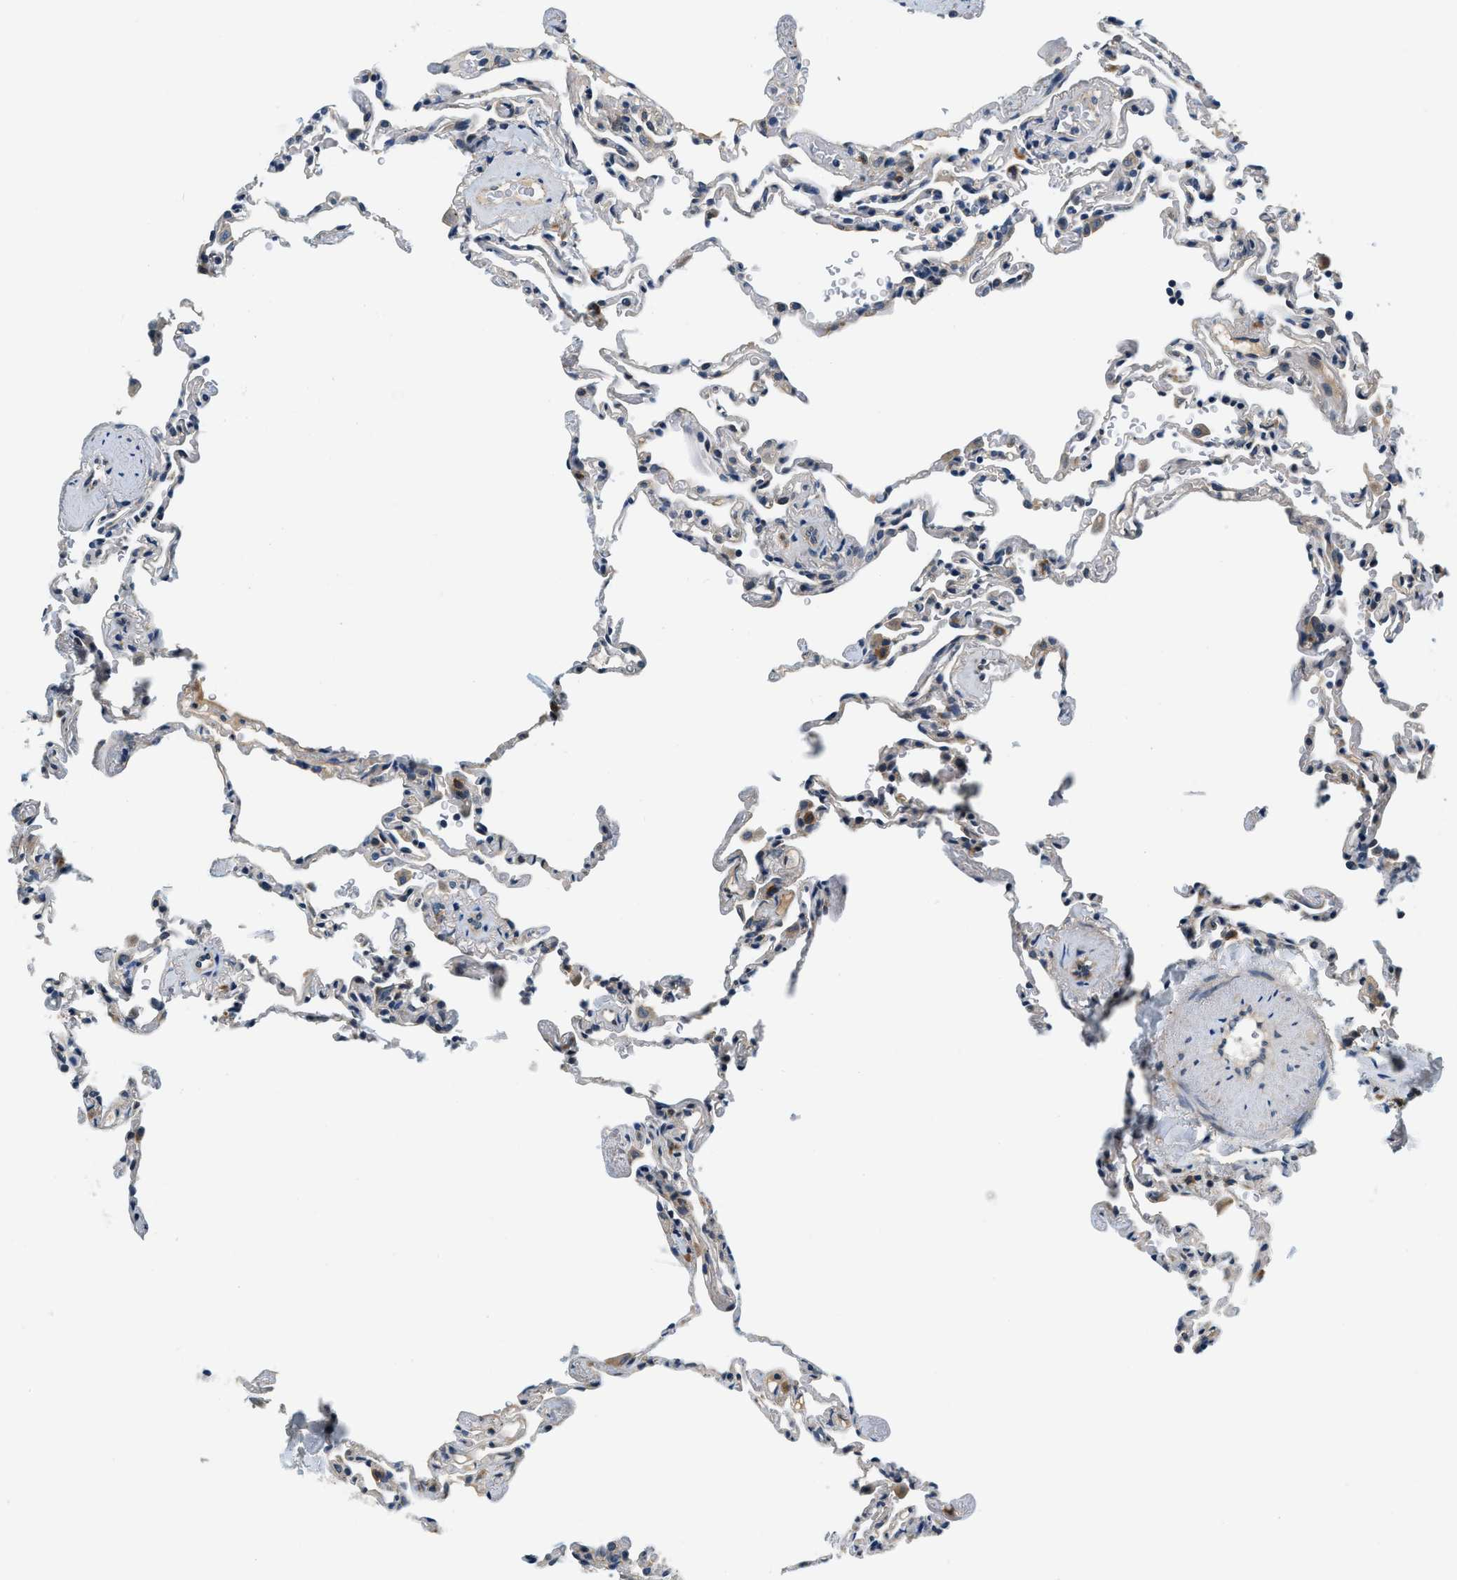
{"staining": {"intensity": "negative", "quantity": "none", "location": "none"}, "tissue": "lung", "cell_type": "Alveolar cells", "image_type": "normal", "snomed": [{"axis": "morphology", "description": "Normal tissue, NOS"}, {"axis": "topography", "description": "Lung"}], "caption": "High magnification brightfield microscopy of normal lung stained with DAB (brown) and counterstained with hematoxylin (blue): alveolar cells show no significant positivity. The staining was performed using DAB (3,3'-diaminobenzidine) to visualize the protein expression in brown, while the nuclei were stained in blue with hematoxylin (Magnification: 20x).", "gene": "YAE1", "patient": {"sex": "male", "age": 59}}